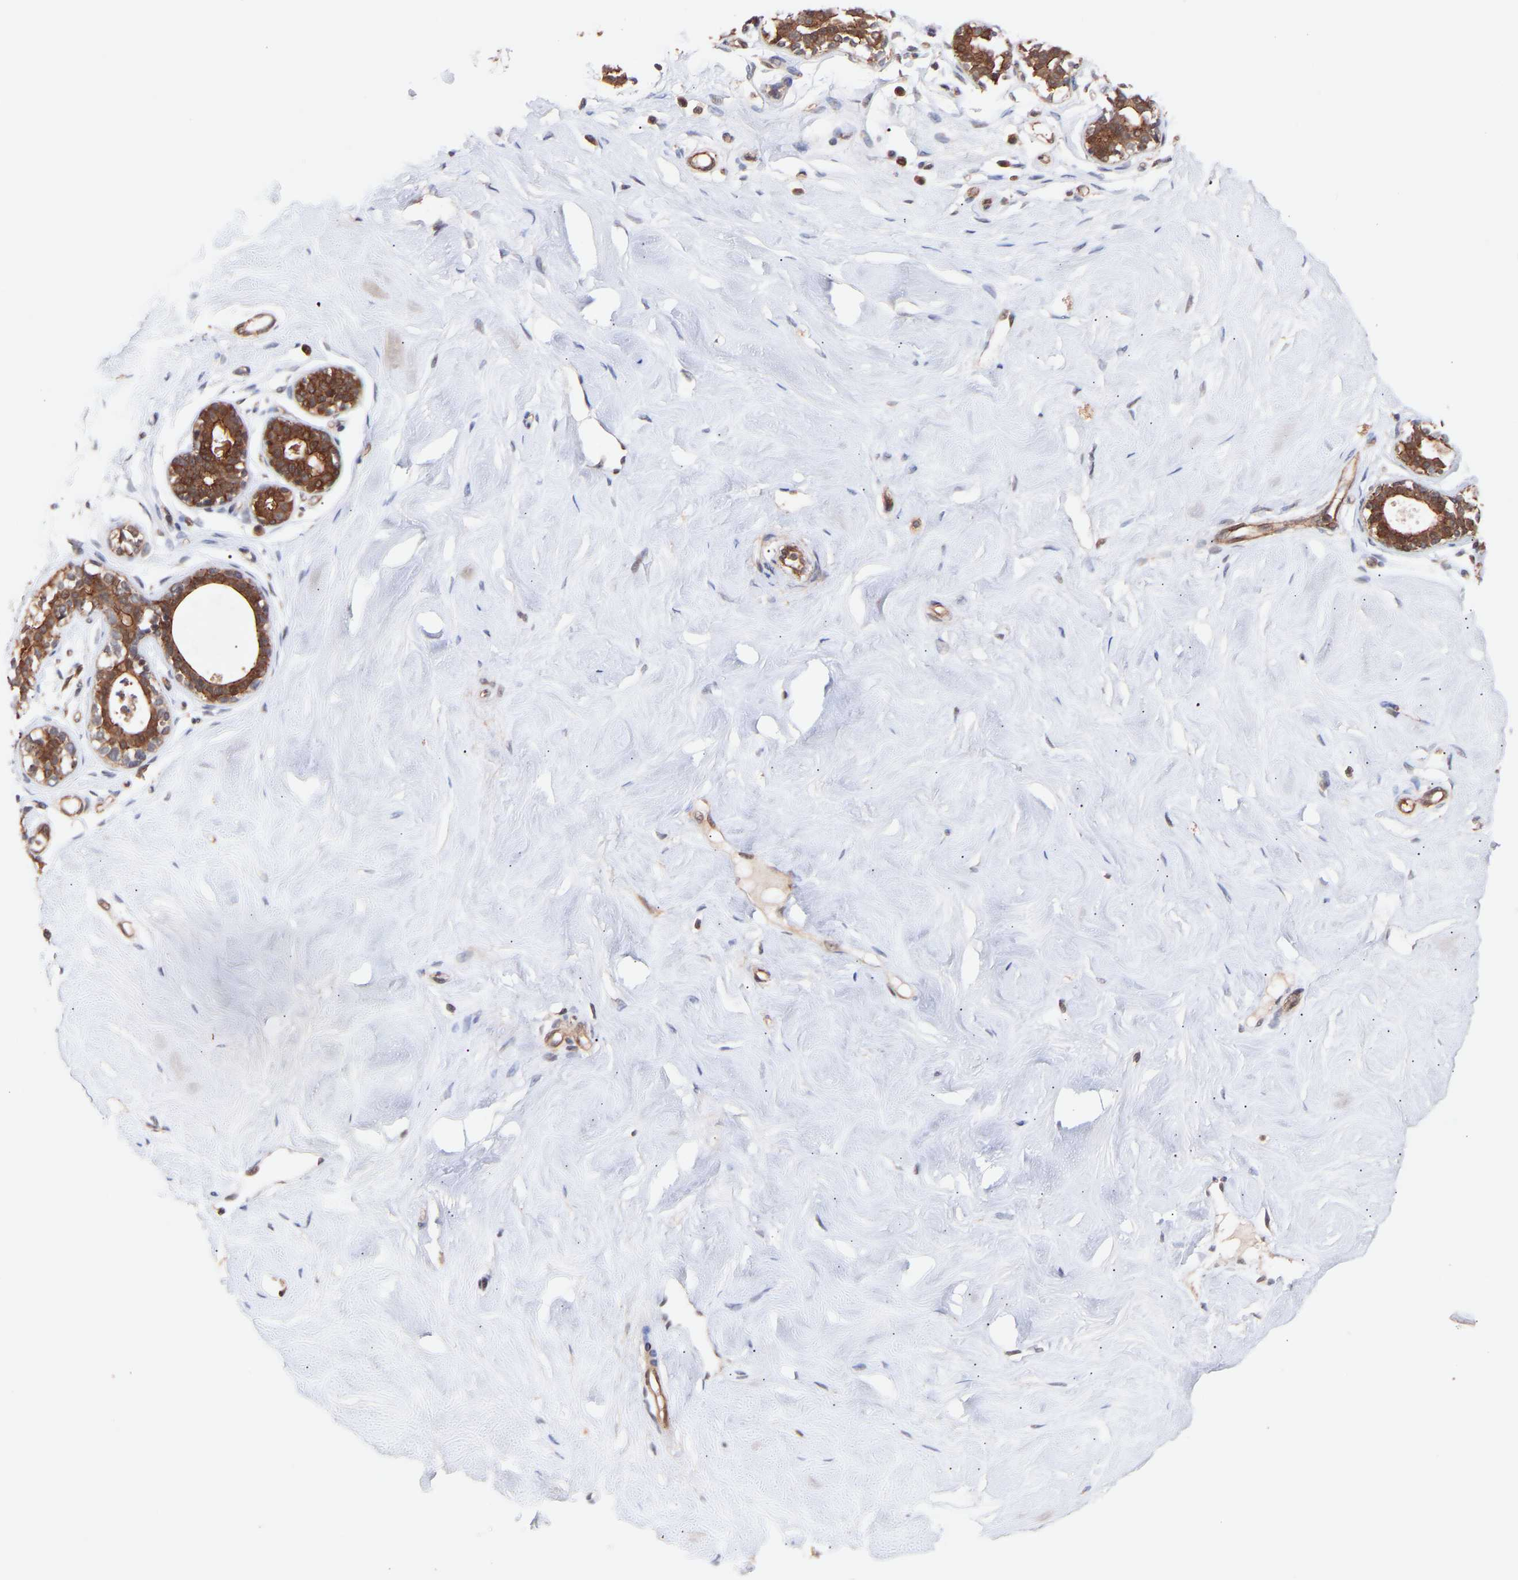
{"staining": {"intensity": "moderate", "quantity": ">75%", "location": "cytoplasmic/membranous"}, "tissue": "breast", "cell_type": "Adipocytes", "image_type": "normal", "snomed": [{"axis": "morphology", "description": "Normal tissue, NOS"}, {"axis": "topography", "description": "Breast"}], "caption": "Protein expression analysis of normal human breast reveals moderate cytoplasmic/membranous expression in approximately >75% of adipocytes. (brown staining indicates protein expression, while blue staining denotes nuclei).", "gene": "PDLIM5", "patient": {"sex": "female", "age": 23}}